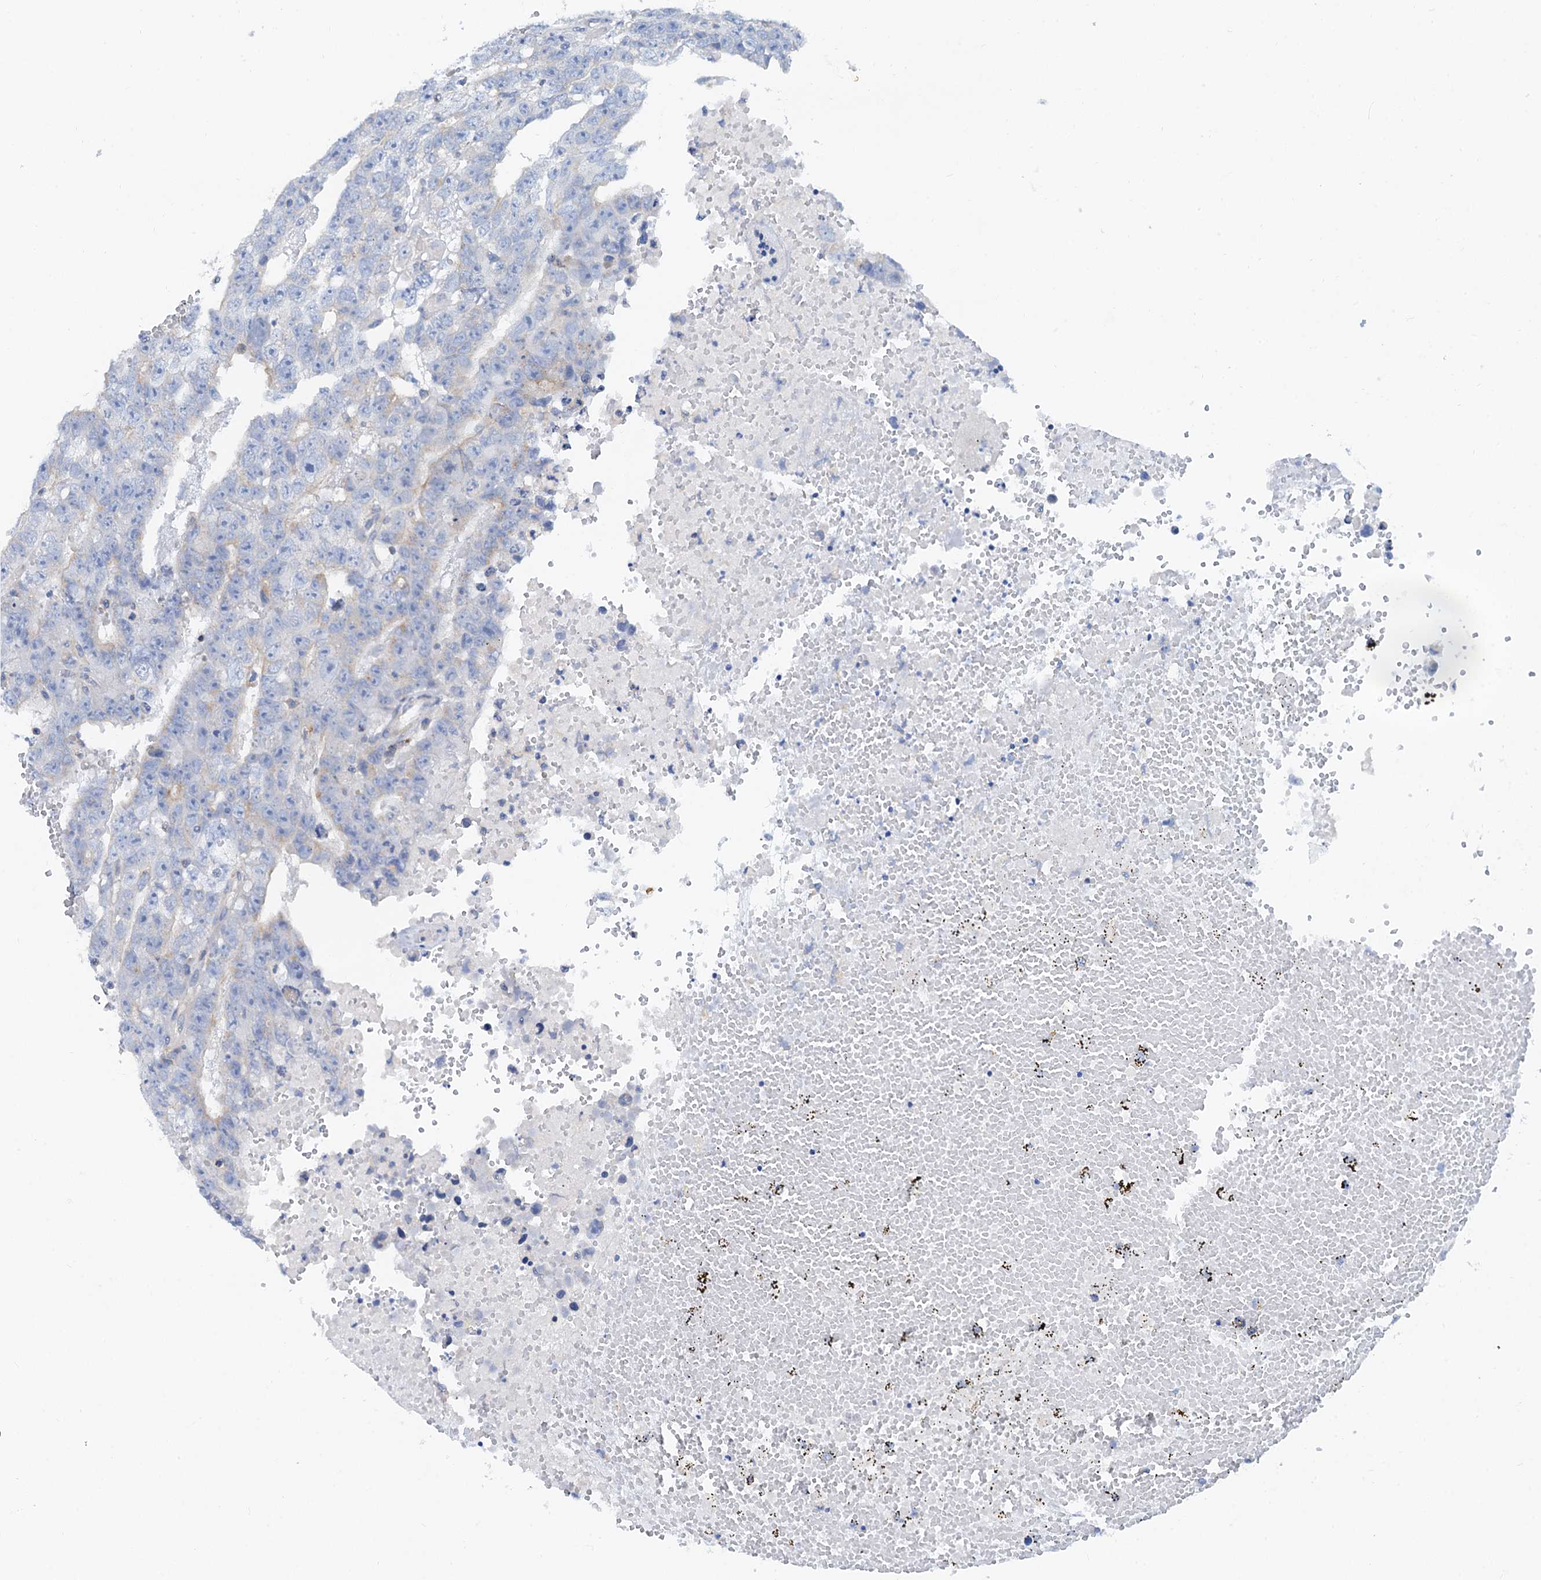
{"staining": {"intensity": "negative", "quantity": "none", "location": "none"}, "tissue": "testis cancer", "cell_type": "Tumor cells", "image_type": "cancer", "snomed": [{"axis": "morphology", "description": "Carcinoma, Embryonal, NOS"}, {"axis": "topography", "description": "Testis"}], "caption": "A histopathology image of human testis cancer (embryonal carcinoma) is negative for staining in tumor cells.", "gene": "ANKRD26", "patient": {"sex": "male", "age": 25}}